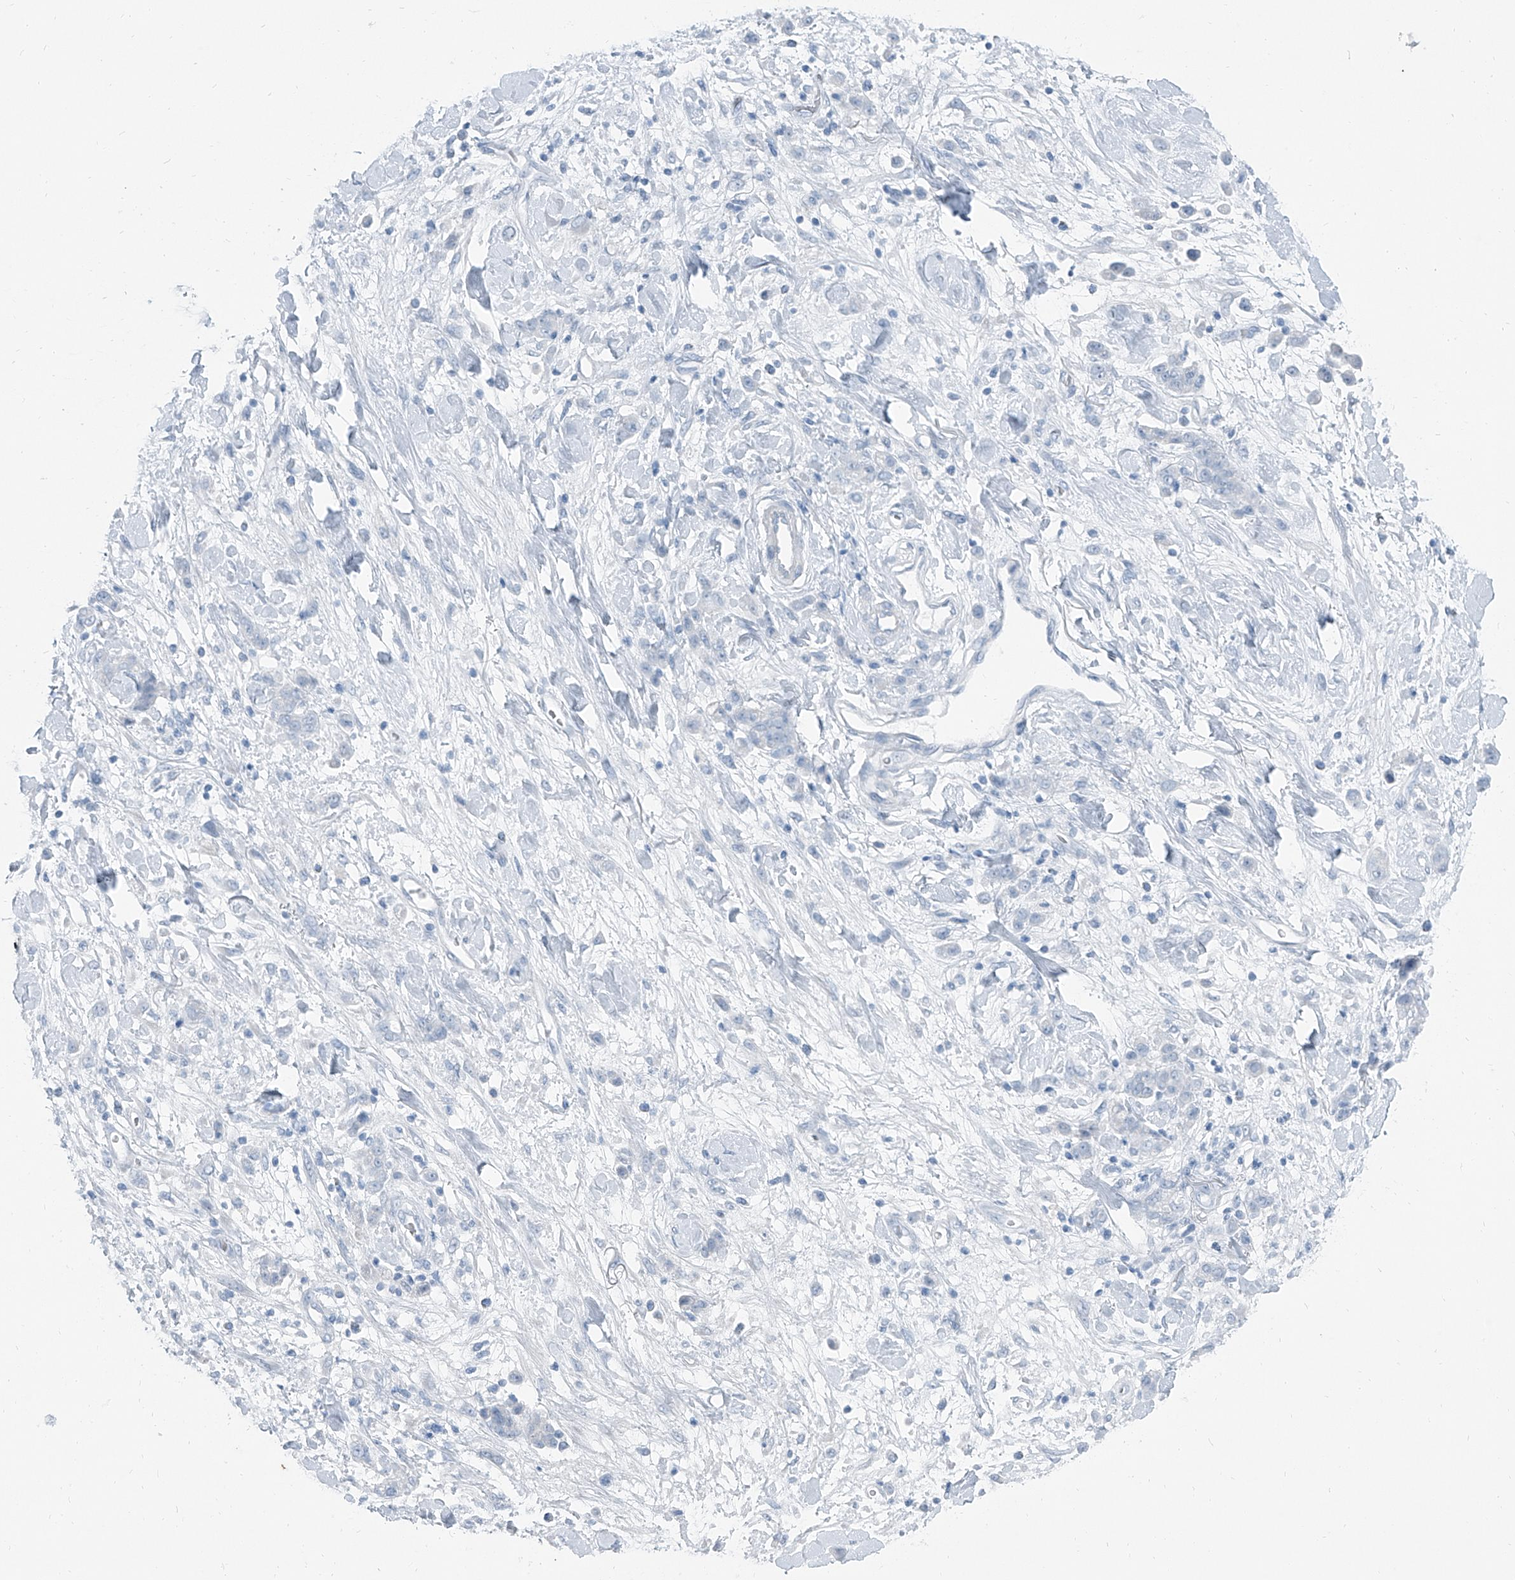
{"staining": {"intensity": "negative", "quantity": "none", "location": "none"}, "tissue": "stomach cancer", "cell_type": "Tumor cells", "image_type": "cancer", "snomed": [{"axis": "morphology", "description": "Normal tissue, NOS"}, {"axis": "morphology", "description": "Adenocarcinoma, NOS"}, {"axis": "topography", "description": "Stomach"}], "caption": "Immunohistochemical staining of human stomach adenocarcinoma exhibits no significant expression in tumor cells.", "gene": "RGN", "patient": {"sex": "male", "age": 82}}